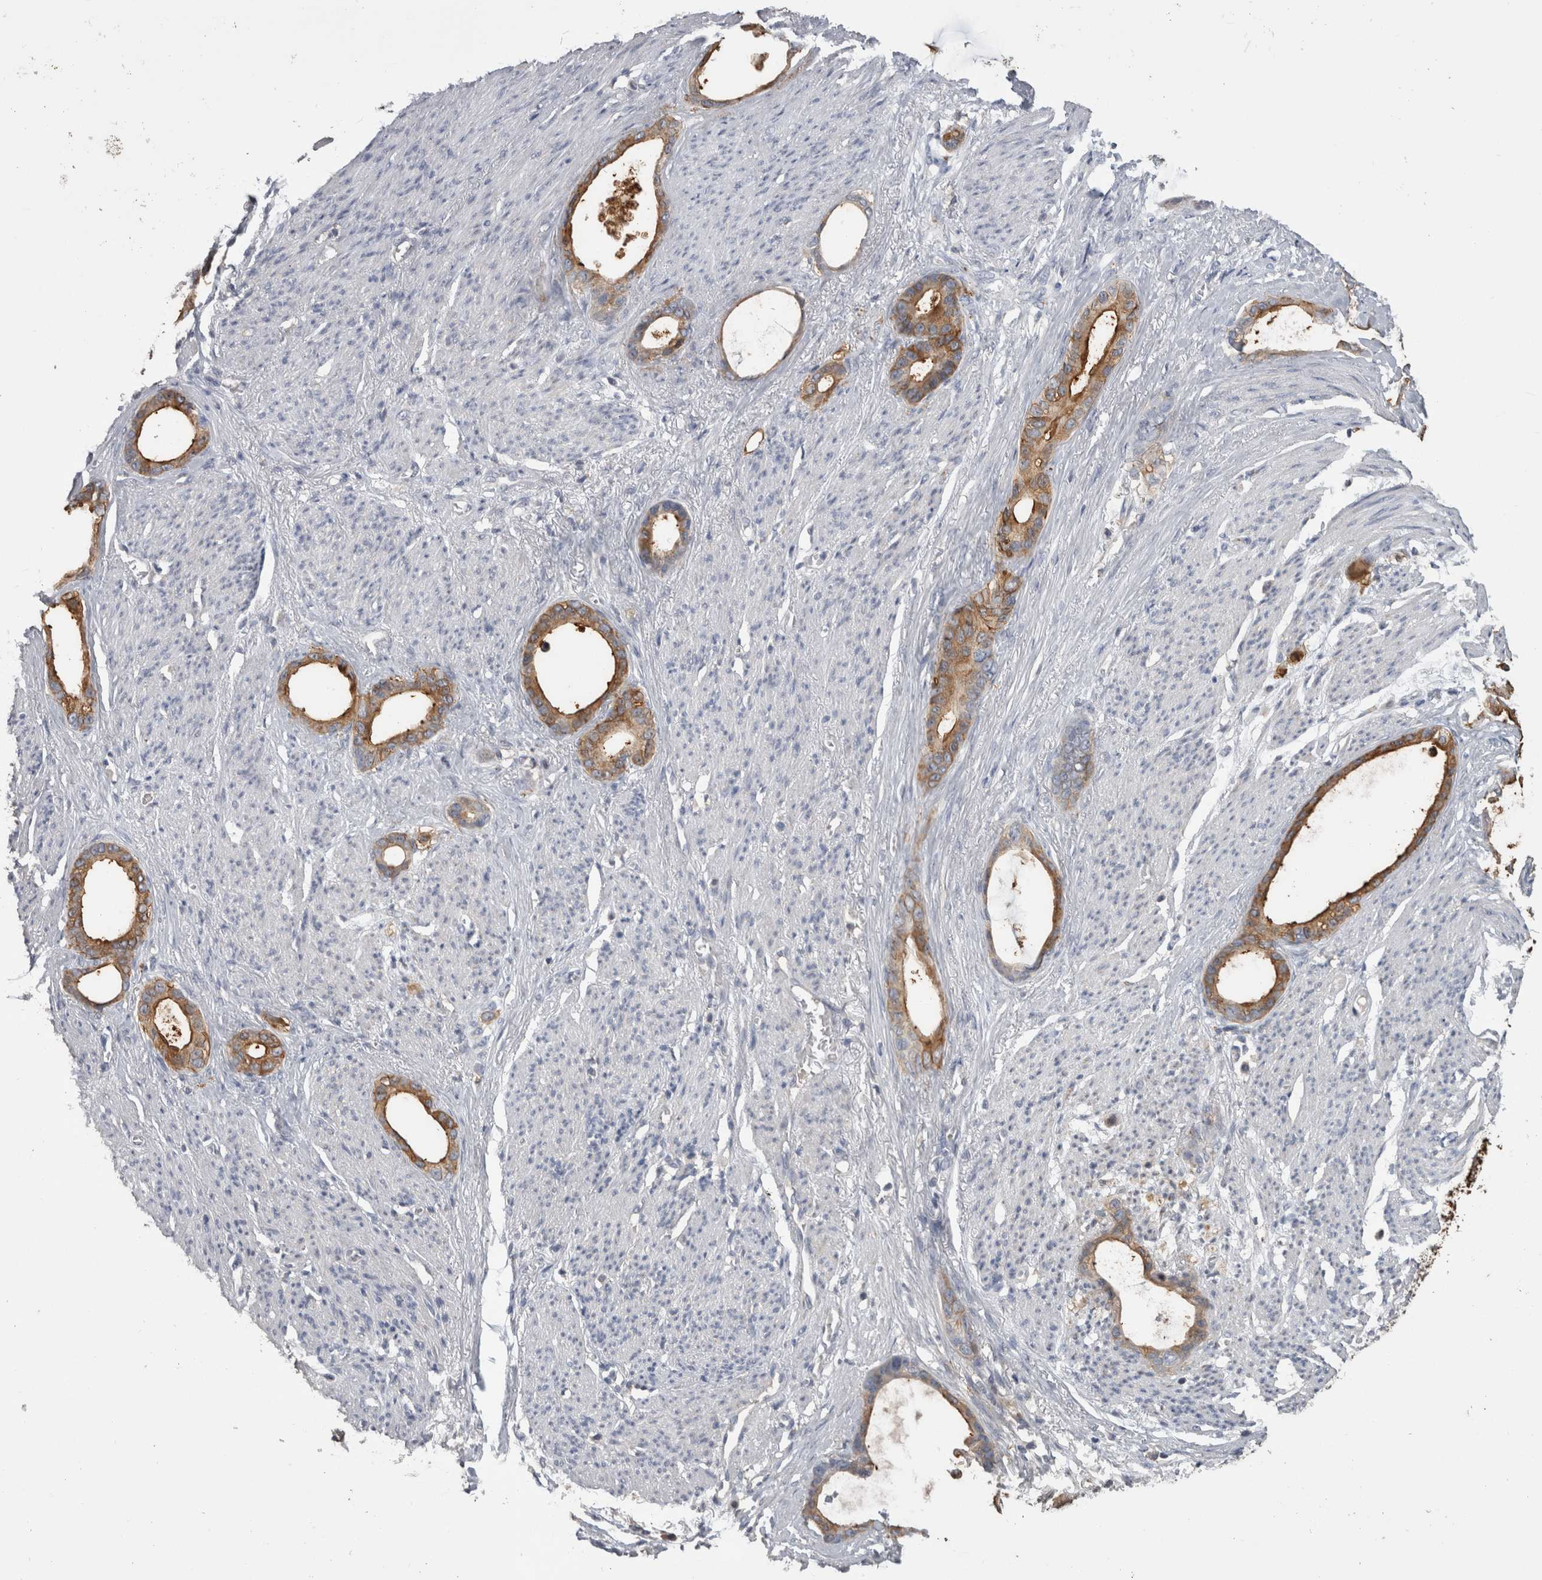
{"staining": {"intensity": "moderate", "quantity": ">75%", "location": "cytoplasmic/membranous"}, "tissue": "stomach cancer", "cell_type": "Tumor cells", "image_type": "cancer", "snomed": [{"axis": "morphology", "description": "Adenocarcinoma, NOS"}, {"axis": "topography", "description": "Stomach"}], "caption": "Immunohistochemical staining of human adenocarcinoma (stomach) displays moderate cytoplasmic/membranous protein expression in approximately >75% of tumor cells. (DAB IHC with brightfield microscopy, high magnification).", "gene": "ANXA13", "patient": {"sex": "female", "age": 75}}